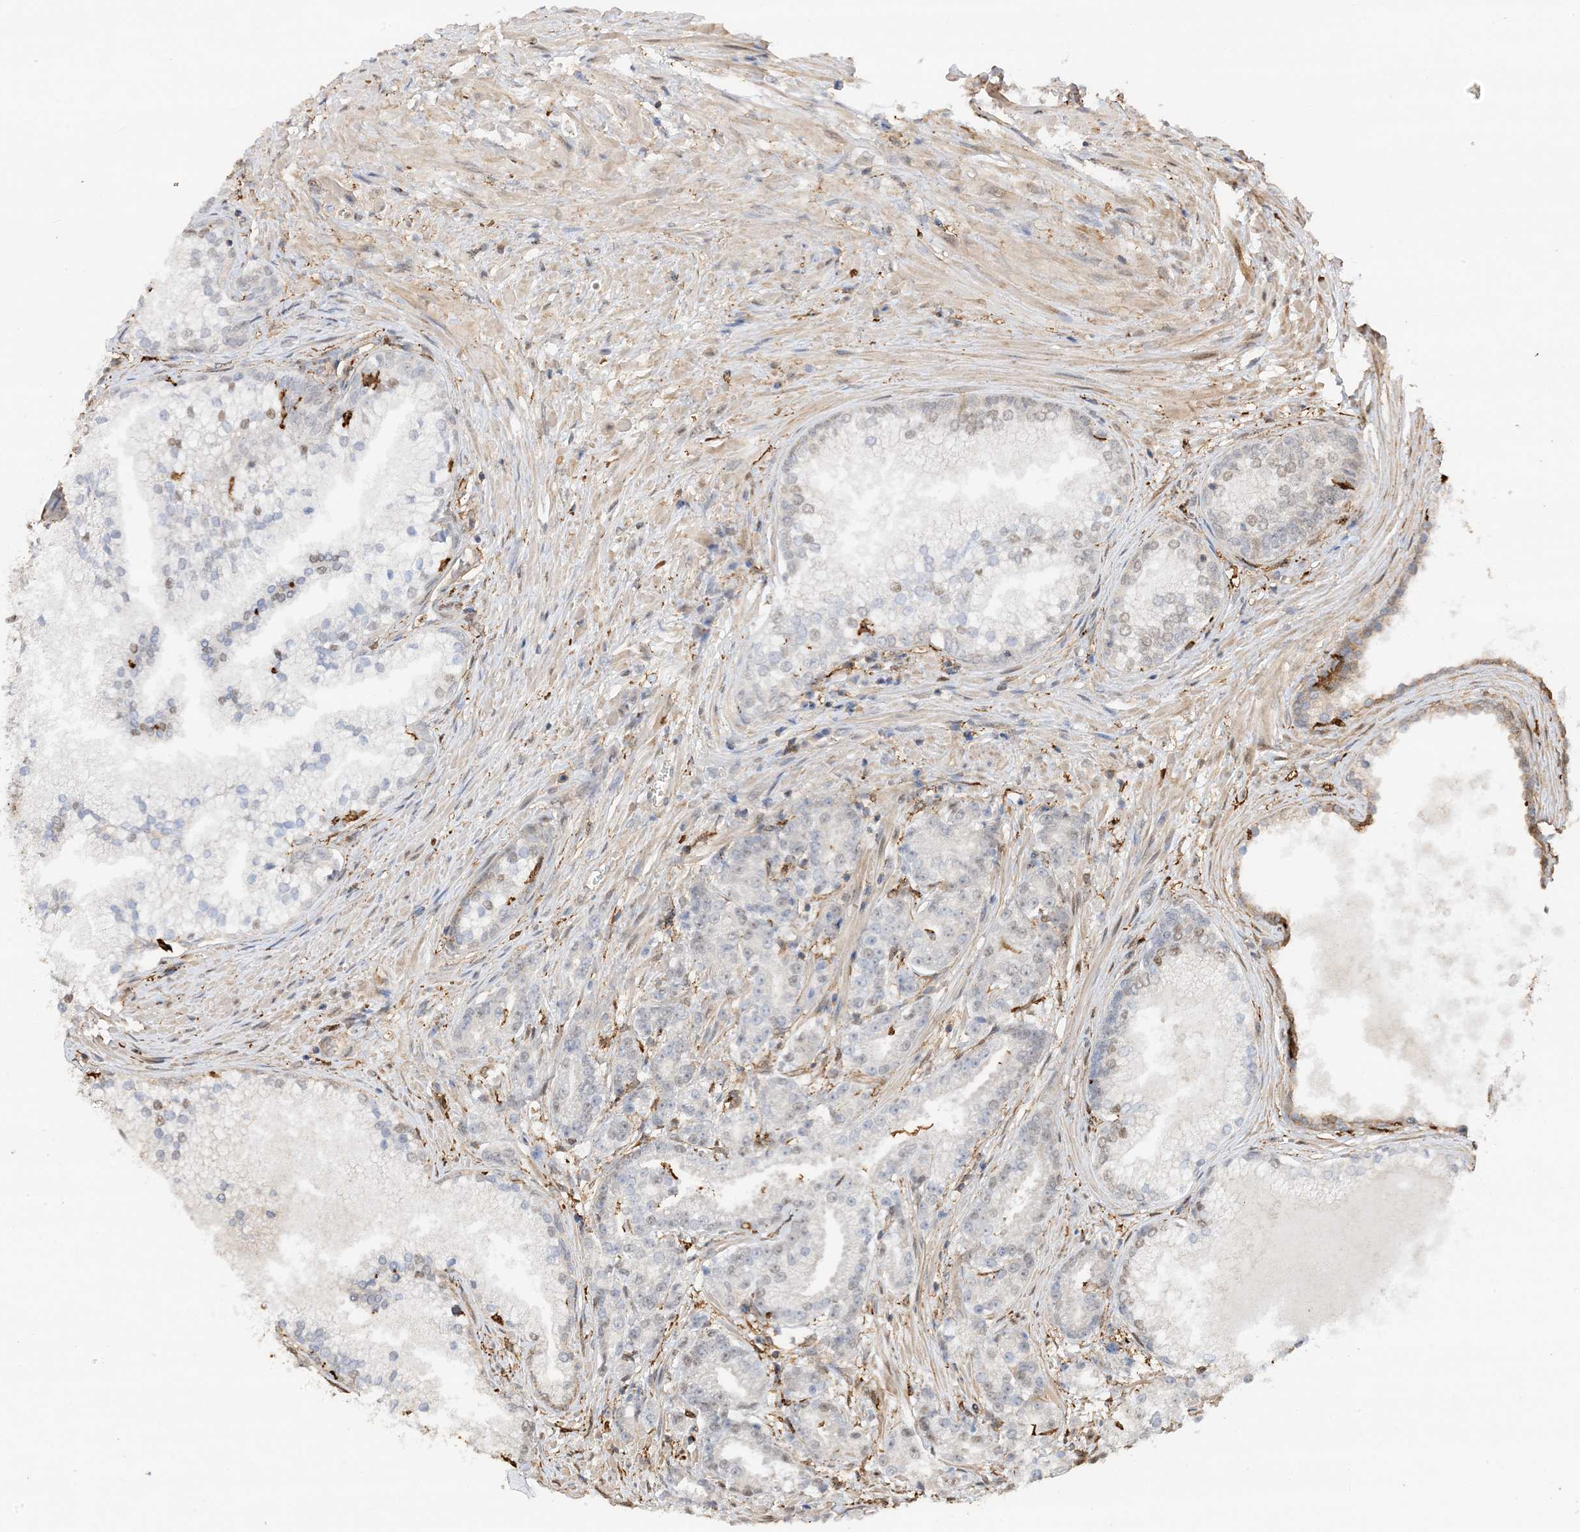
{"staining": {"intensity": "negative", "quantity": "none", "location": "none"}, "tissue": "prostate cancer", "cell_type": "Tumor cells", "image_type": "cancer", "snomed": [{"axis": "morphology", "description": "Adenocarcinoma, High grade"}, {"axis": "topography", "description": "Prostate"}], "caption": "Tumor cells are negative for protein expression in human prostate adenocarcinoma (high-grade).", "gene": "PHACTR2", "patient": {"sex": "male", "age": 69}}